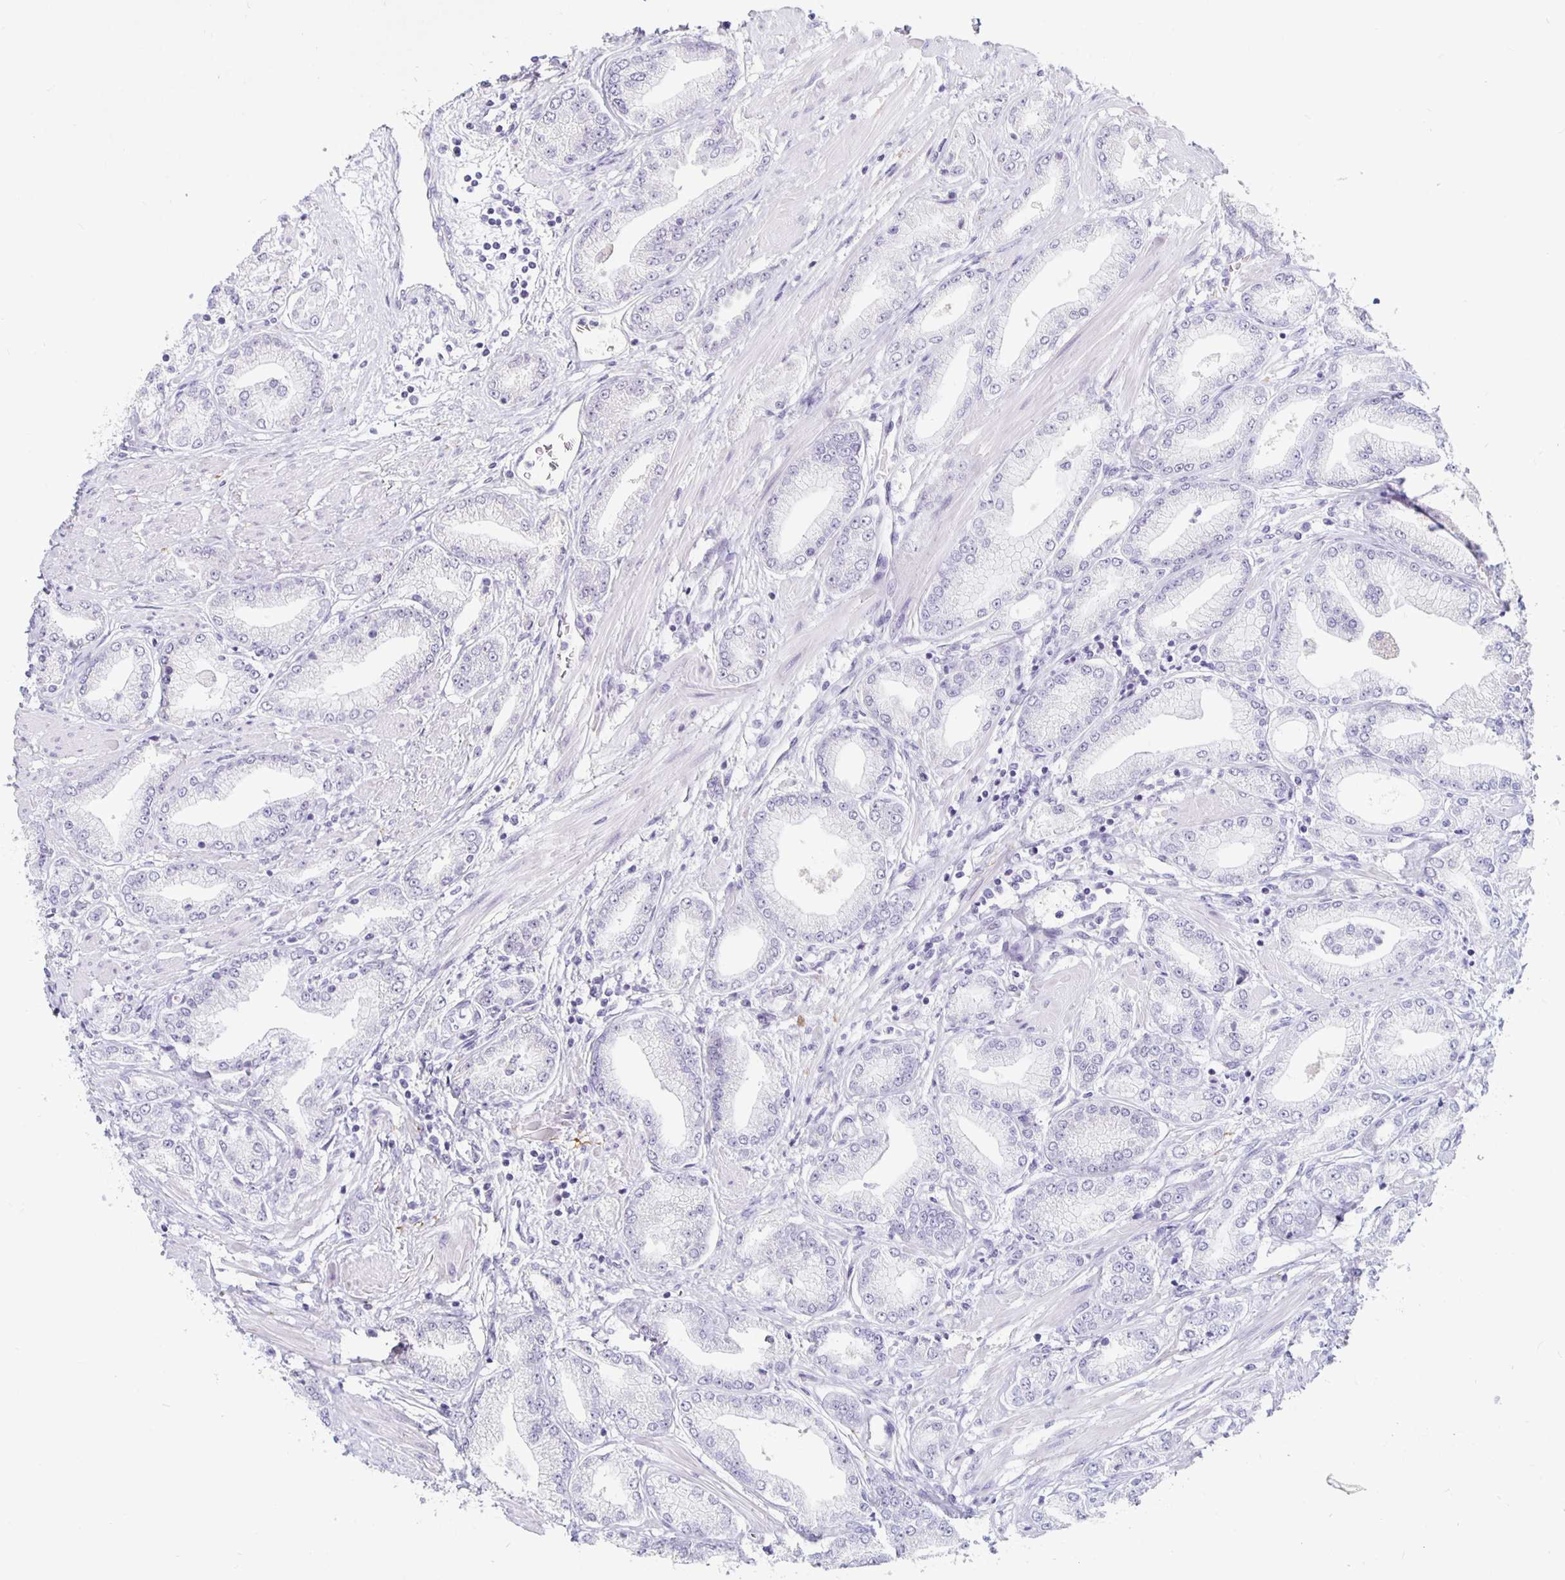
{"staining": {"intensity": "negative", "quantity": "none", "location": "none"}, "tissue": "prostate cancer", "cell_type": "Tumor cells", "image_type": "cancer", "snomed": [{"axis": "morphology", "description": "Adenocarcinoma, High grade"}, {"axis": "topography", "description": "Prostate"}], "caption": "Tumor cells show no significant staining in prostate cancer. (Stains: DAB (3,3'-diaminobenzidine) immunohistochemistry with hematoxylin counter stain, Microscopy: brightfield microscopy at high magnification).", "gene": "KCNQ2", "patient": {"sex": "male", "age": 67}}